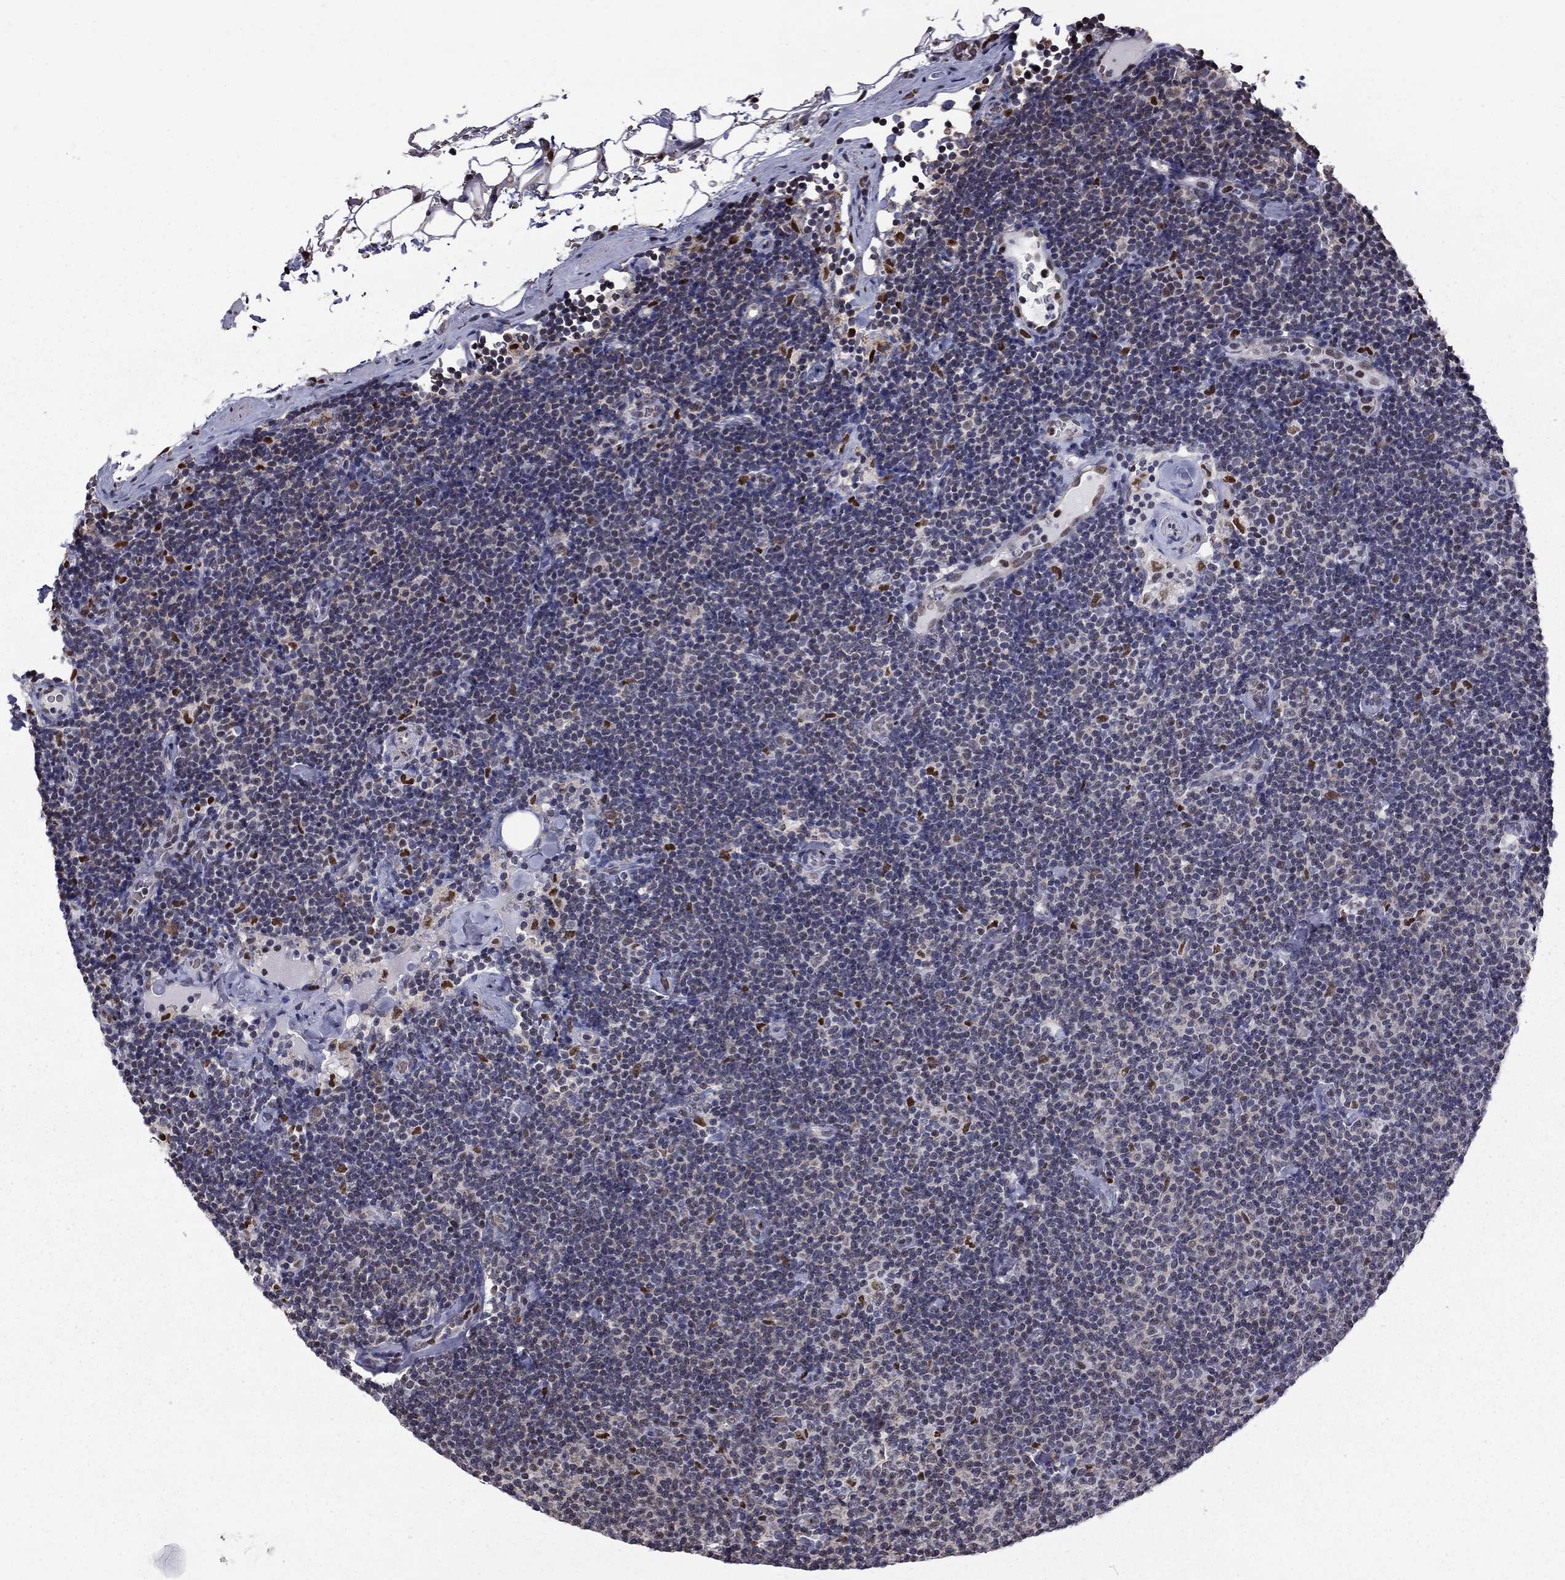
{"staining": {"intensity": "negative", "quantity": "none", "location": "none"}, "tissue": "lymphoma", "cell_type": "Tumor cells", "image_type": "cancer", "snomed": [{"axis": "morphology", "description": "Malignant lymphoma, non-Hodgkin's type, Low grade"}, {"axis": "topography", "description": "Lymph node"}], "caption": "Immunohistochemistry (IHC) of human lymphoma exhibits no expression in tumor cells.", "gene": "HSPB2", "patient": {"sex": "male", "age": 81}}